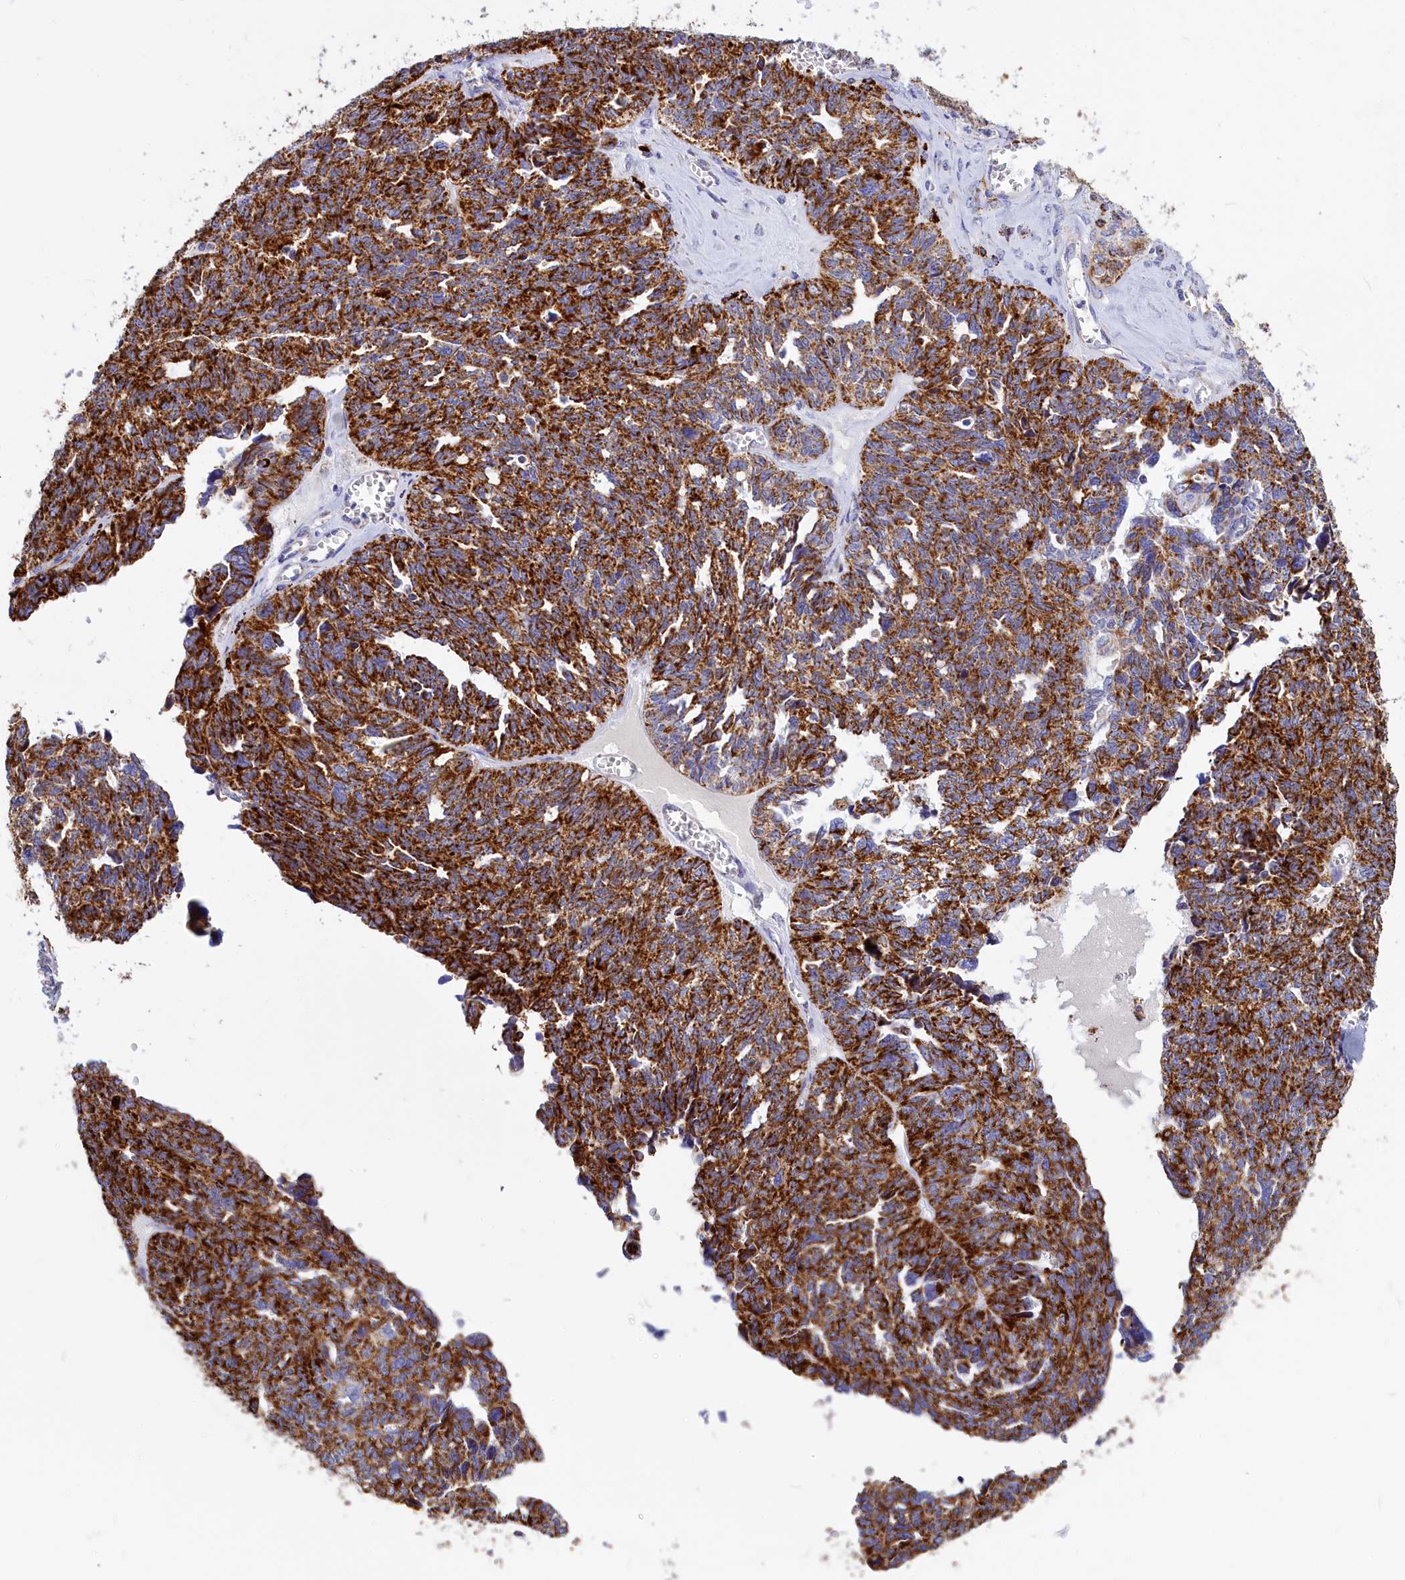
{"staining": {"intensity": "strong", "quantity": ">75%", "location": "cytoplasmic/membranous"}, "tissue": "ovarian cancer", "cell_type": "Tumor cells", "image_type": "cancer", "snomed": [{"axis": "morphology", "description": "Cystadenocarcinoma, serous, NOS"}, {"axis": "topography", "description": "Ovary"}], "caption": "Immunohistochemical staining of human ovarian cancer demonstrates strong cytoplasmic/membranous protein positivity in about >75% of tumor cells. (DAB (3,3'-diaminobenzidine) IHC with brightfield microscopy, high magnification).", "gene": "VDAC2", "patient": {"sex": "female", "age": 79}}